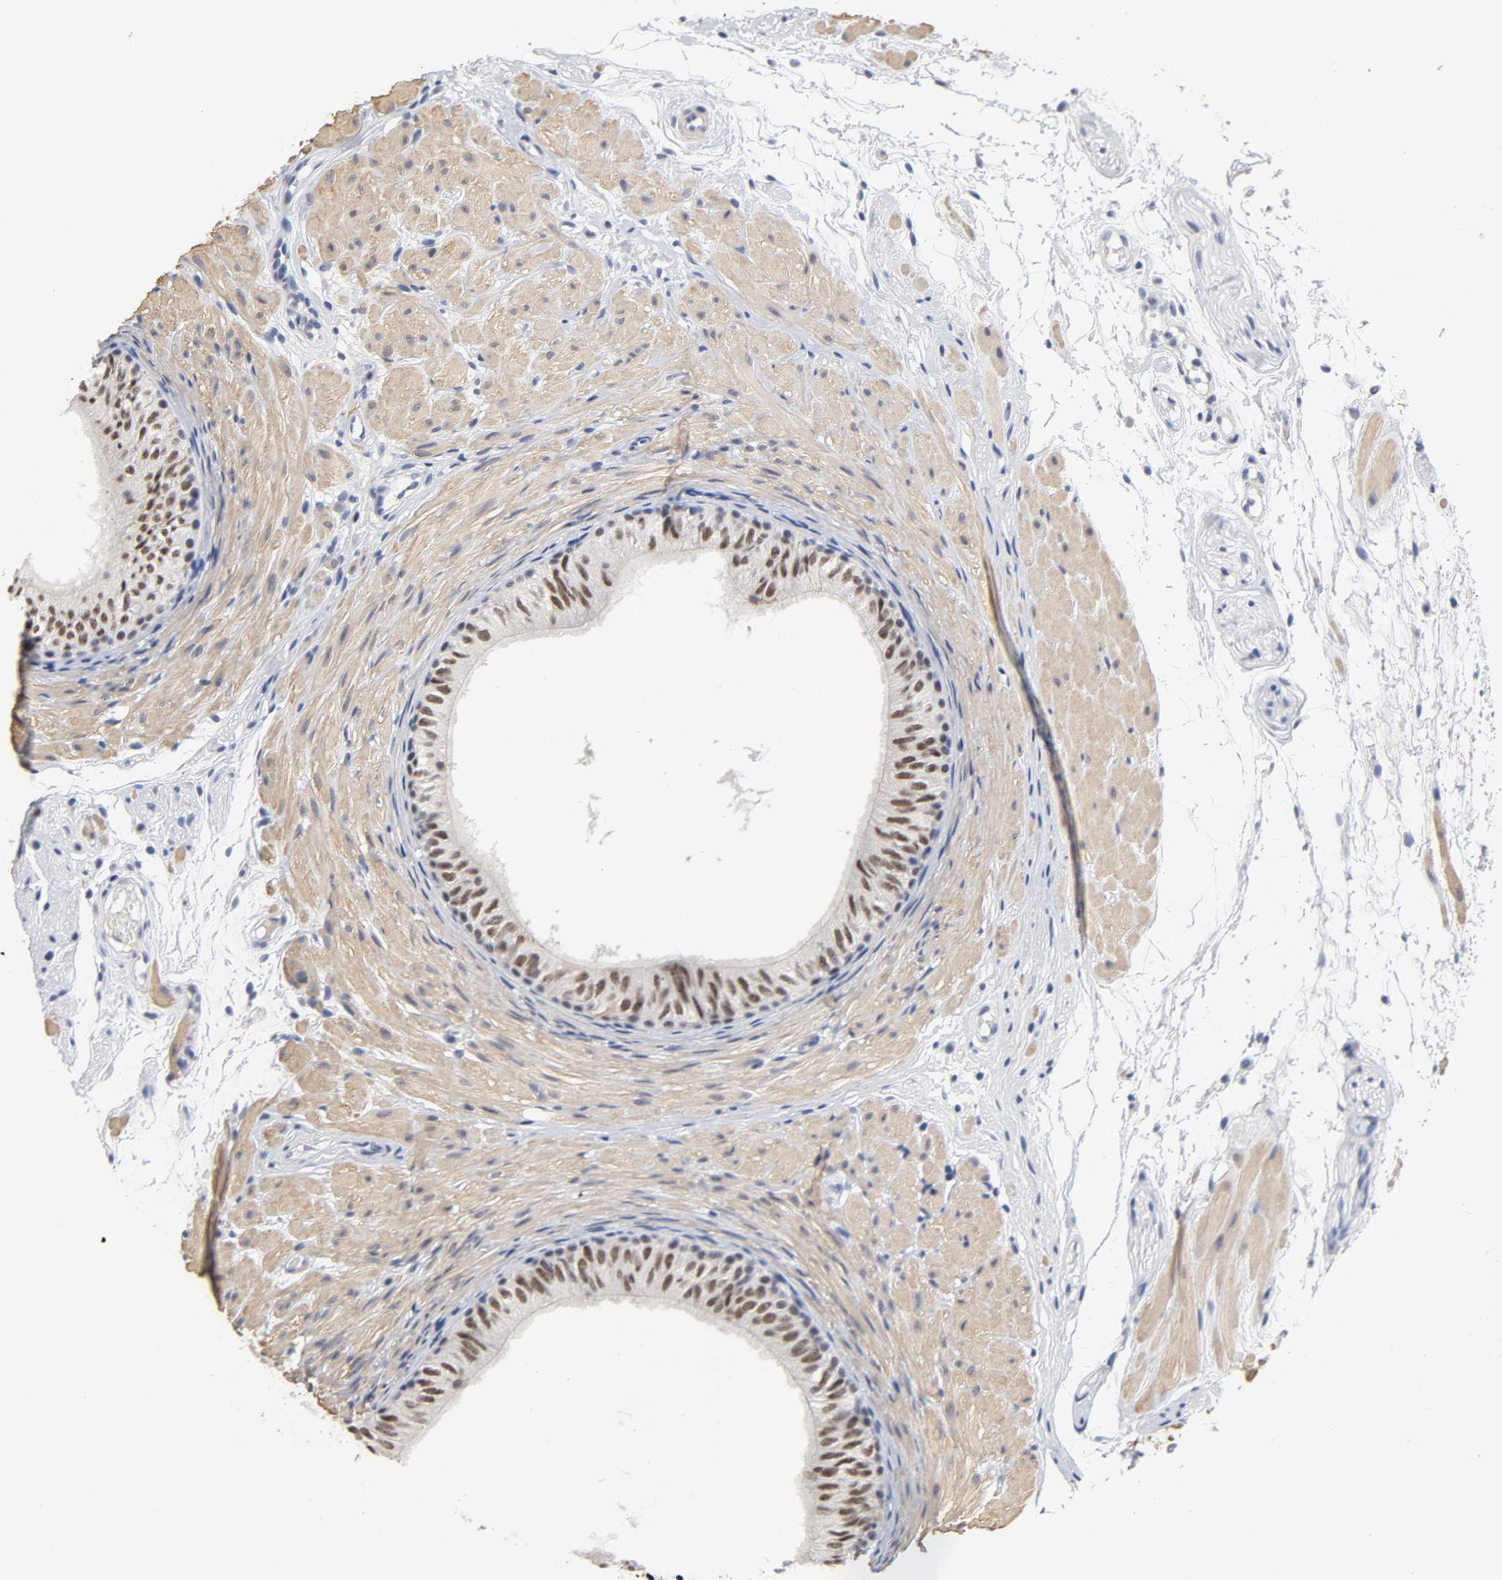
{"staining": {"intensity": "moderate", "quantity": ">75%", "location": "nuclear"}, "tissue": "epididymis", "cell_type": "Glandular cells", "image_type": "normal", "snomed": [{"axis": "morphology", "description": "Normal tissue, NOS"}, {"axis": "morphology", "description": "Atrophy, NOS"}, {"axis": "topography", "description": "Testis"}, {"axis": "topography", "description": "Epididymis"}], "caption": "There is medium levels of moderate nuclear expression in glandular cells of benign epididymis, as demonstrated by immunohistochemical staining (brown color).", "gene": "GRHL2", "patient": {"sex": "male", "age": 18}}